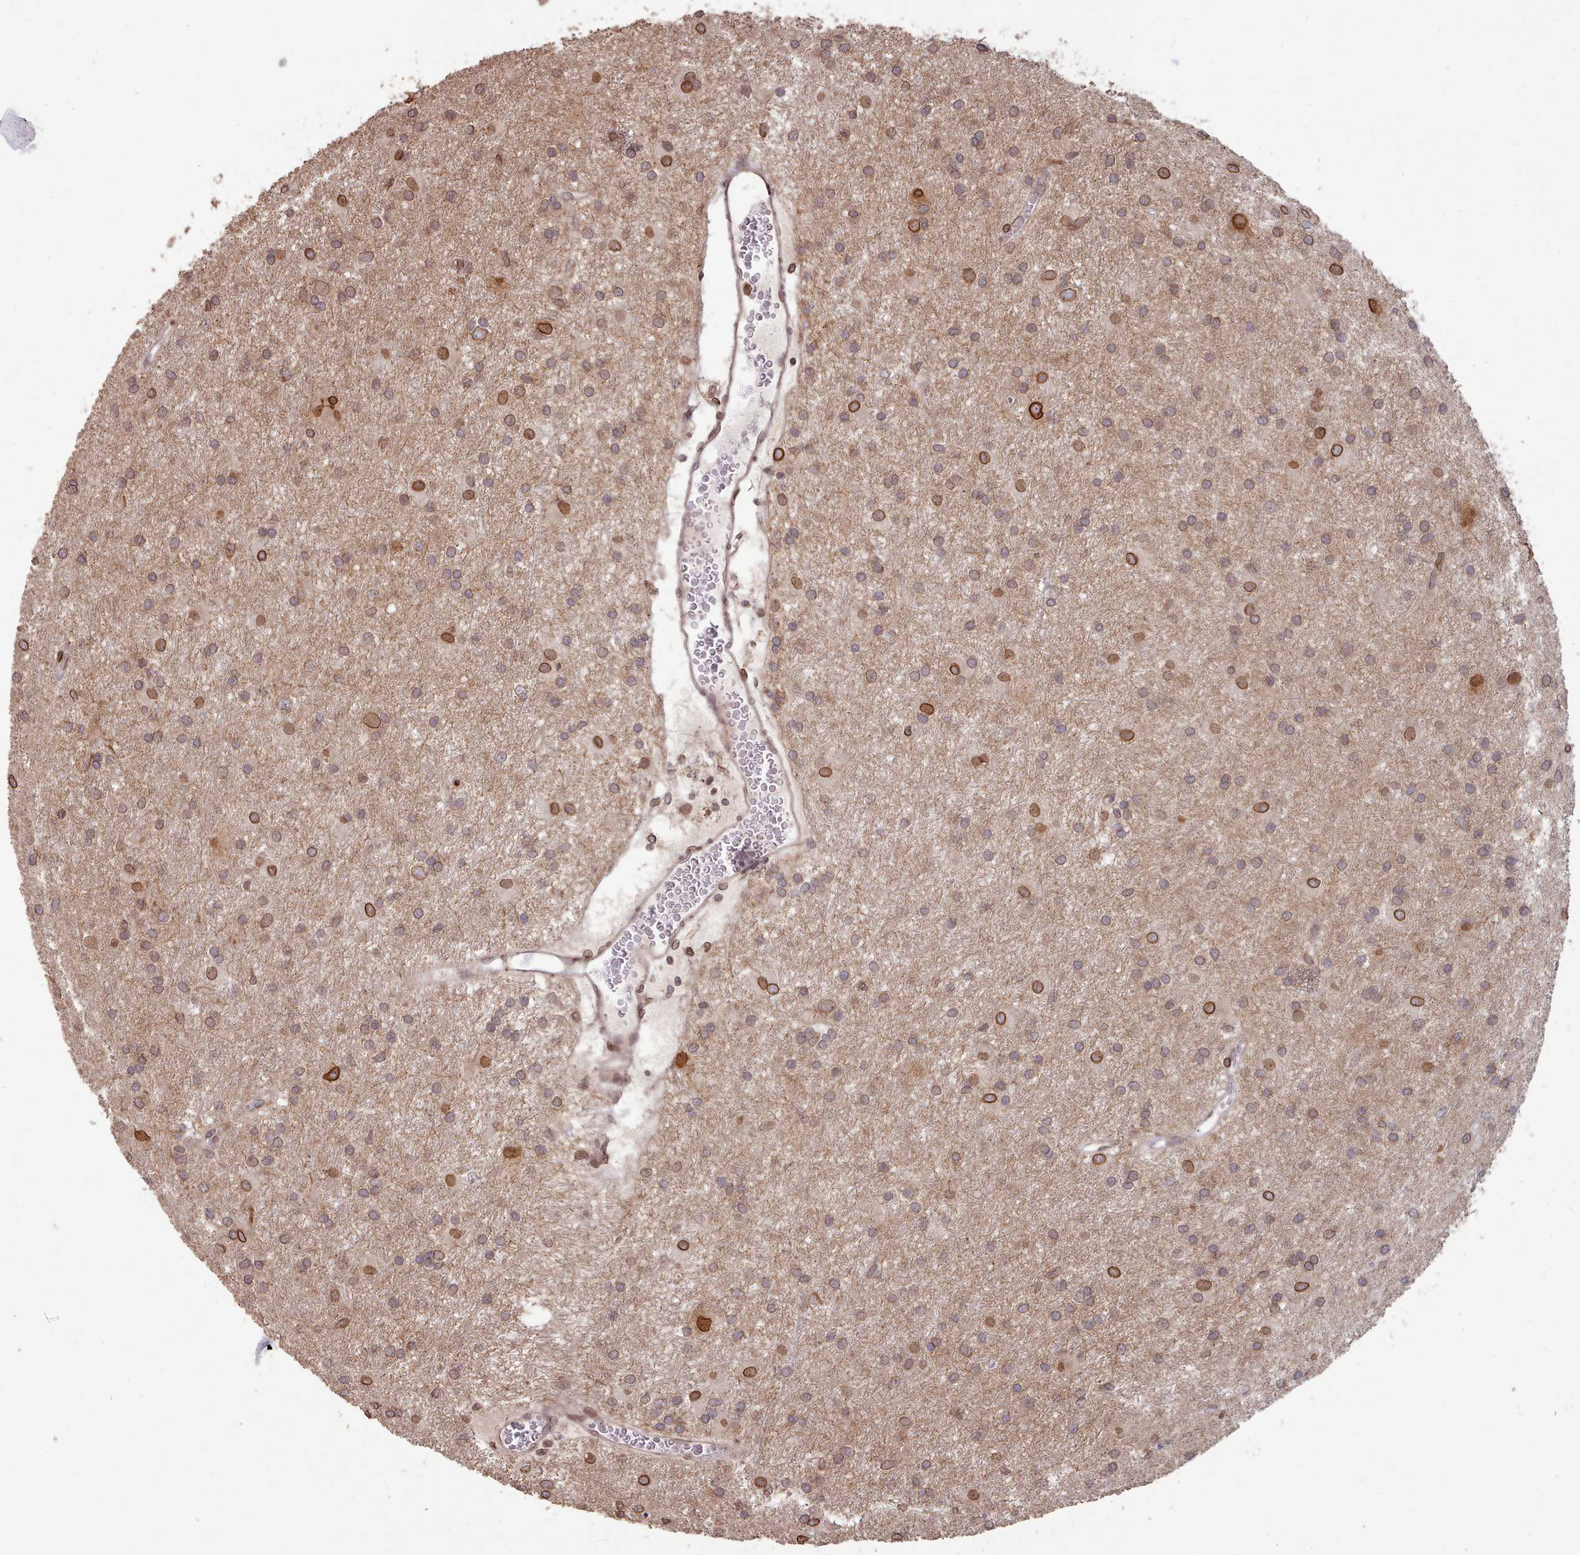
{"staining": {"intensity": "strong", "quantity": "<25%", "location": "cytoplasmic/membranous,nuclear"}, "tissue": "glioma", "cell_type": "Tumor cells", "image_type": "cancer", "snomed": [{"axis": "morphology", "description": "Glioma, malignant, High grade"}, {"axis": "topography", "description": "Brain"}], "caption": "DAB (3,3'-diaminobenzidine) immunohistochemical staining of human glioma demonstrates strong cytoplasmic/membranous and nuclear protein positivity in approximately <25% of tumor cells. The staining was performed using DAB (3,3'-diaminobenzidine), with brown indicating positive protein expression. Nuclei are stained blue with hematoxylin.", "gene": "TOR1AIP1", "patient": {"sex": "female", "age": 50}}